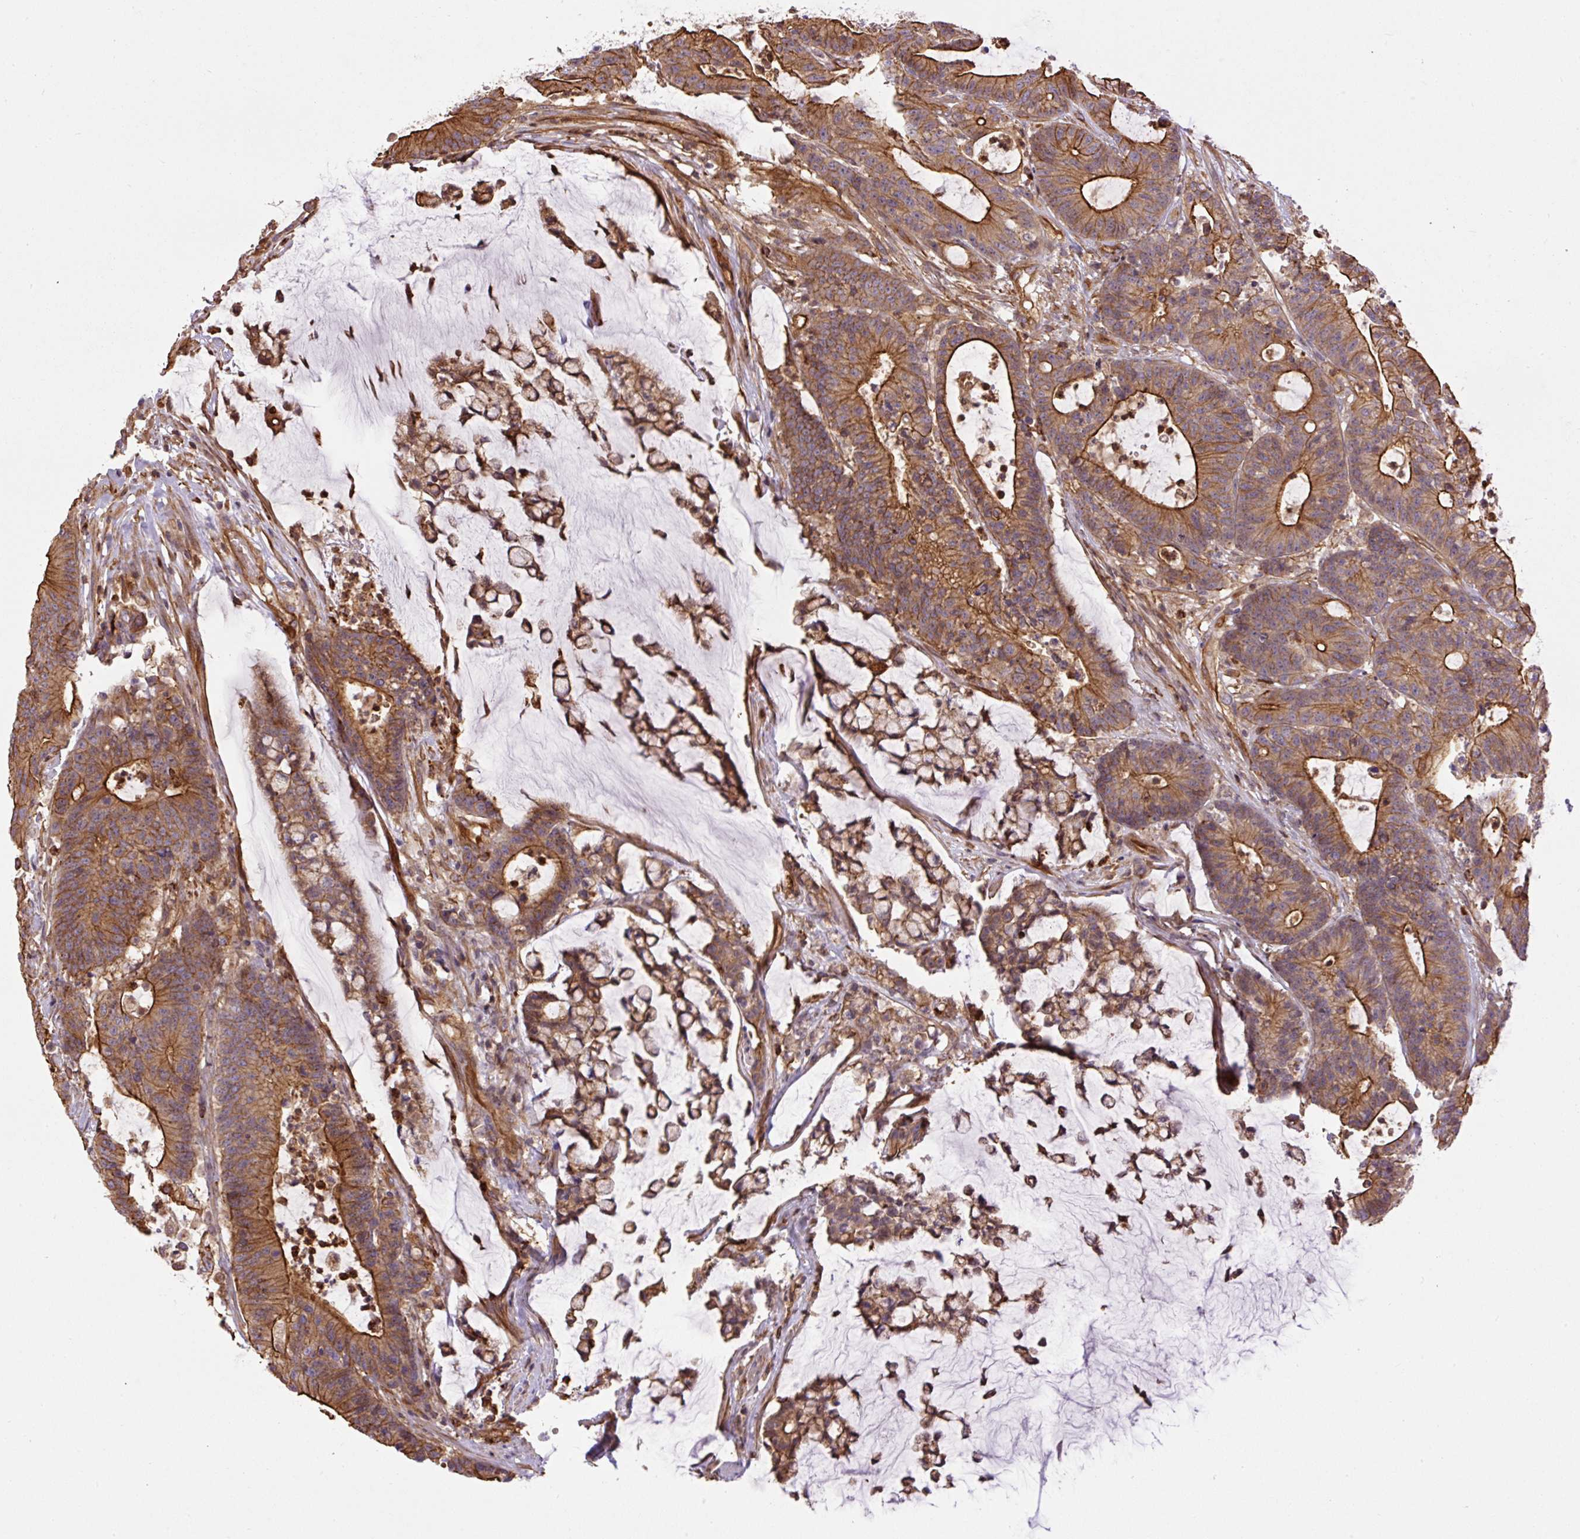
{"staining": {"intensity": "moderate", "quantity": ">75%", "location": "cytoplasmic/membranous"}, "tissue": "colorectal cancer", "cell_type": "Tumor cells", "image_type": "cancer", "snomed": [{"axis": "morphology", "description": "Adenocarcinoma, NOS"}, {"axis": "topography", "description": "Colon"}], "caption": "Immunohistochemistry image of neoplastic tissue: human adenocarcinoma (colorectal) stained using immunohistochemistry (IHC) demonstrates medium levels of moderate protein expression localized specifically in the cytoplasmic/membranous of tumor cells, appearing as a cytoplasmic/membranous brown color.", "gene": "B3GALT5", "patient": {"sex": "female", "age": 84}}